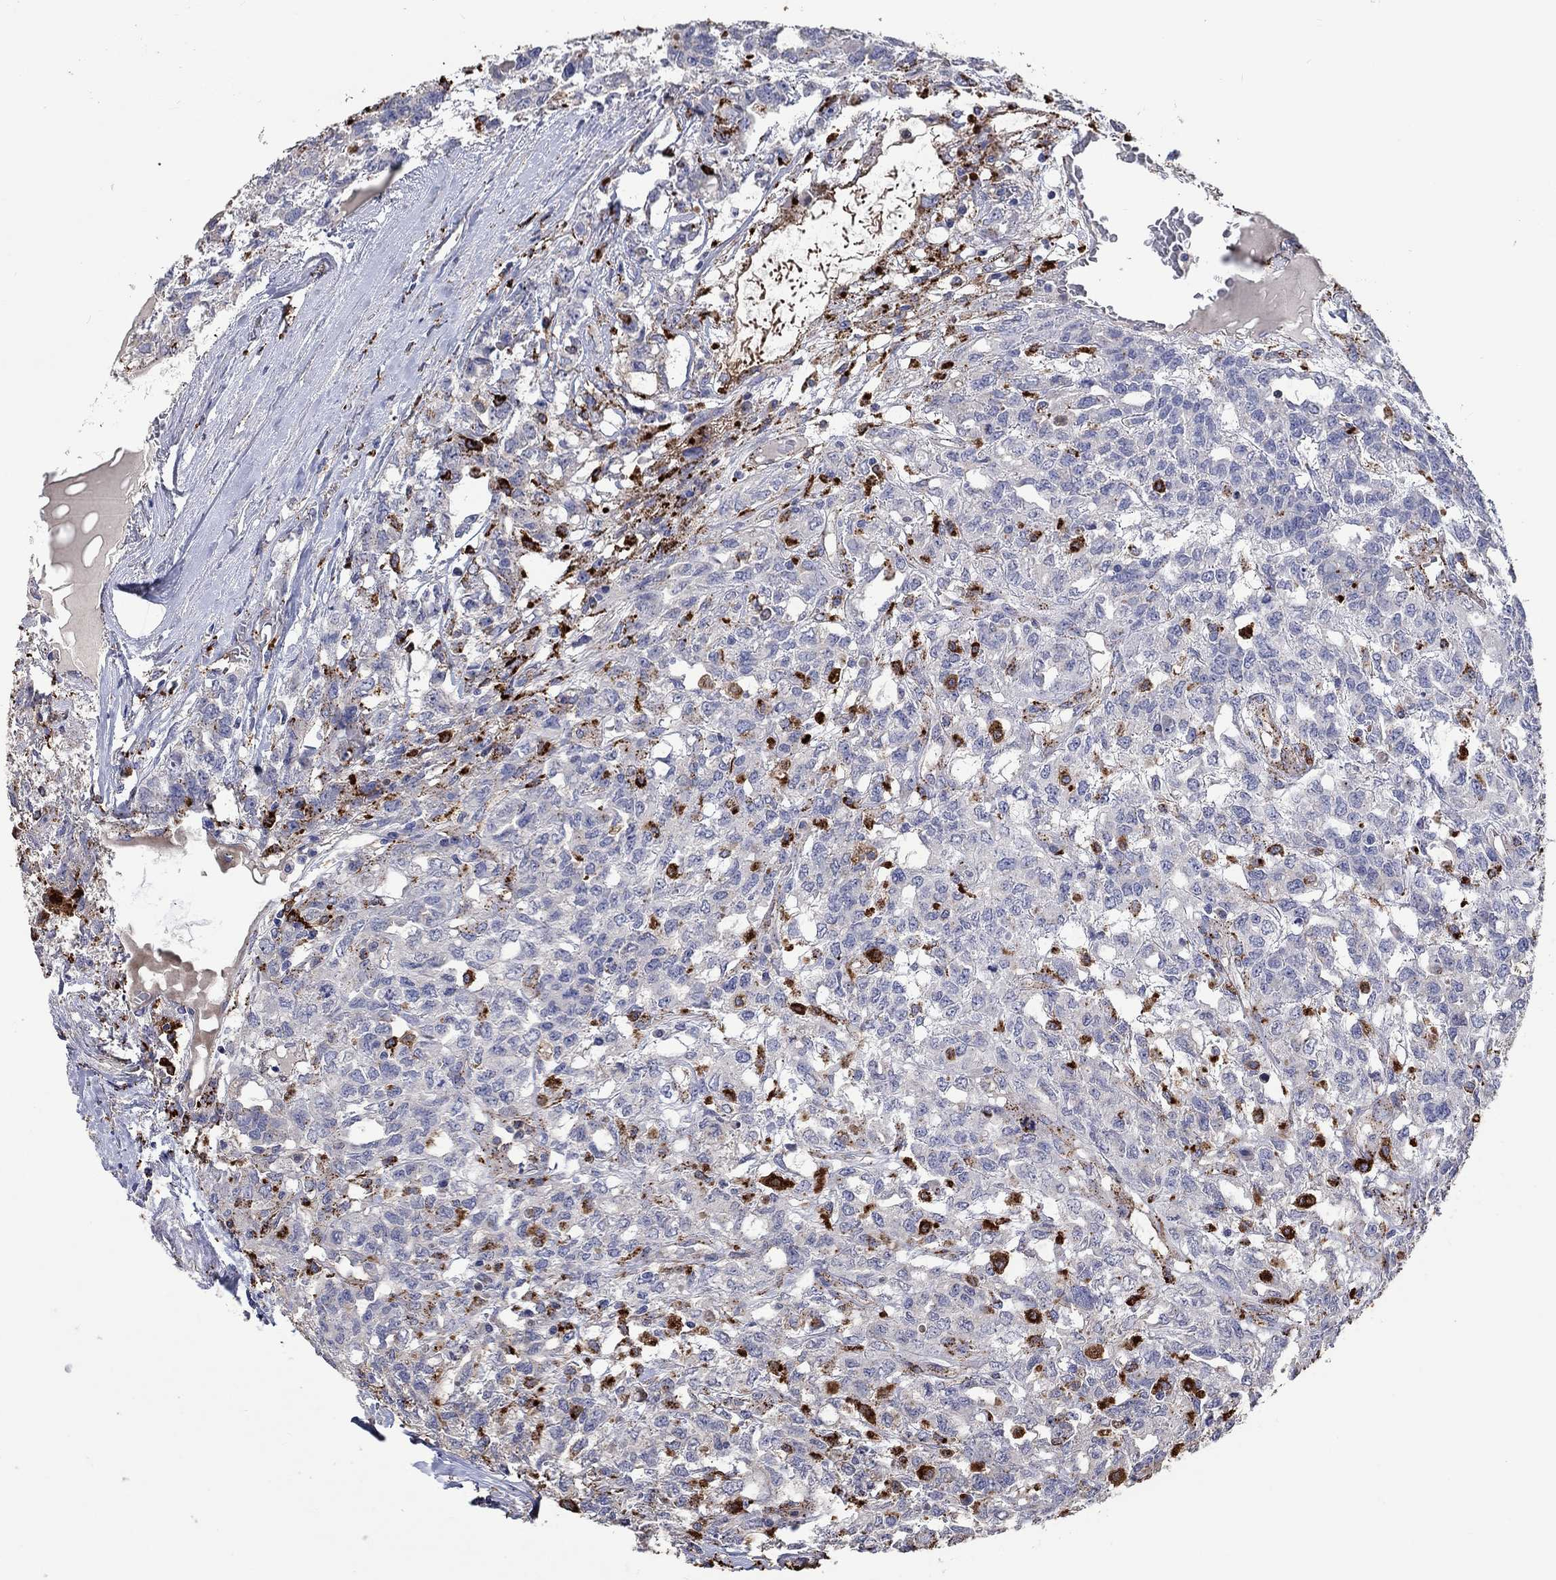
{"staining": {"intensity": "negative", "quantity": "none", "location": "none"}, "tissue": "testis cancer", "cell_type": "Tumor cells", "image_type": "cancer", "snomed": [{"axis": "morphology", "description": "Seminoma, NOS"}, {"axis": "topography", "description": "Testis"}], "caption": "There is no significant staining in tumor cells of testis cancer (seminoma). The staining was performed using DAB (3,3'-diaminobenzidine) to visualize the protein expression in brown, while the nuclei were stained in blue with hematoxylin (Magnification: 20x).", "gene": "CTSB", "patient": {"sex": "male", "age": 52}}